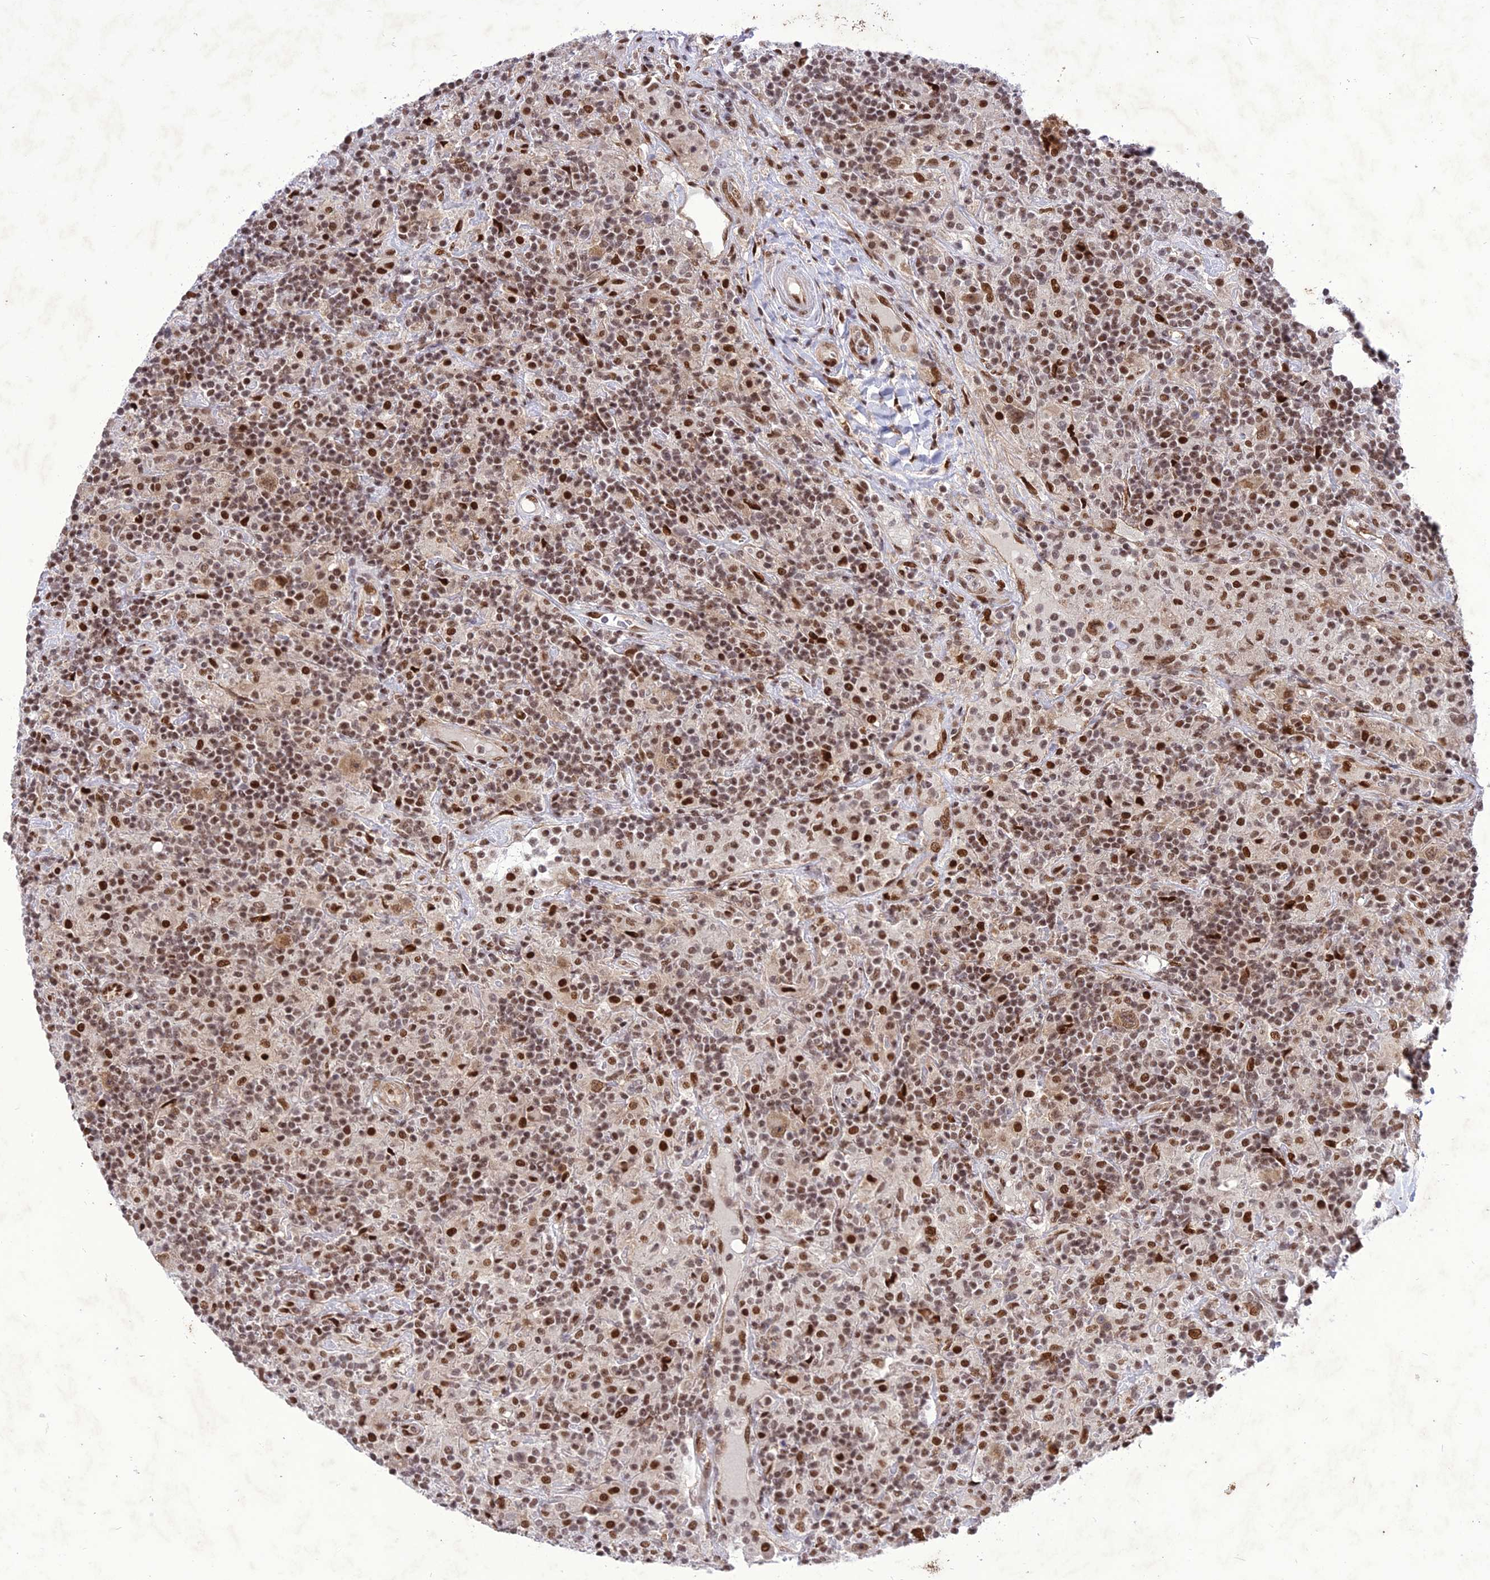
{"staining": {"intensity": "moderate", "quantity": ">75%", "location": "nuclear"}, "tissue": "lymphoma", "cell_type": "Tumor cells", "image_type": "cancer", "snomed": [{"axis": "morphology", "description": "Hodgkin's disease, NOS"}, {"axis": "topography", "description": "Lymph node"}], "caption": "Immunohistochemical staining of Hodgkin's disease reveals medium levels of moderate nuclear staining in approximately >75% of tumor cells.", "gene": "DDX1", "patient": {"sex": "male", "age": 70}}